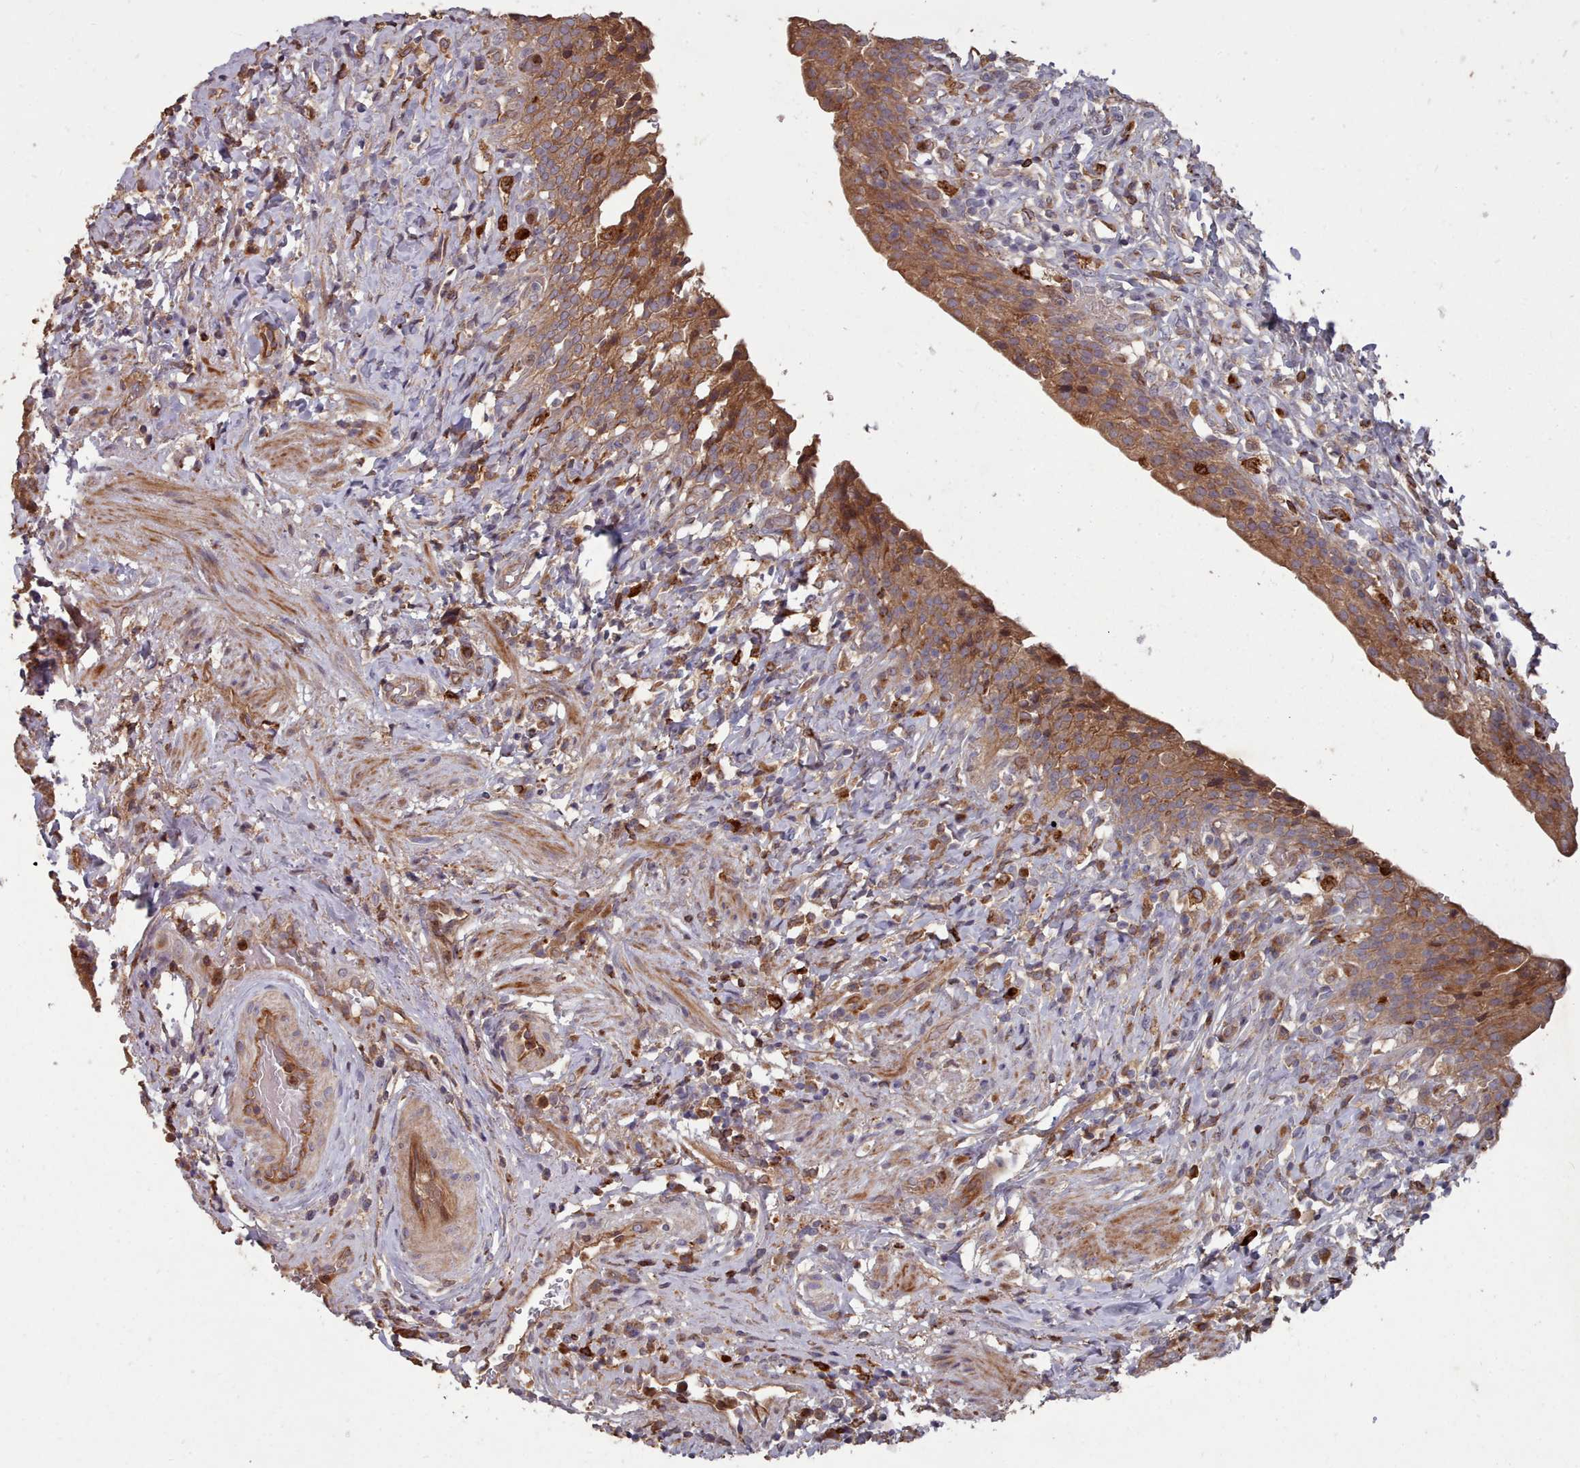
{"staining": {"intensity": "moderate", "quantity": ">75%", "location": "cytoplasmic/membranous"}, "tissue": "urinary bladder", "cell_type": "Urothelial cells", "image_type": "normal", "snomed": [{"axis": "morphology", "description": "Normal tissue, NOS"}, {"axis": "morphology", "description": "Inflammation, NOS"}, {"axis": "topography", "description": "Urinary bladder"}], "caption": "Immunohistochemical staining of normal urinary bladder displays medium levels of moderate cytoplasmic/membranous staining in approximately >75% of urothelial cells.", "gene": "THSD7B", "patient": {"sex": "male", "age": 64}}